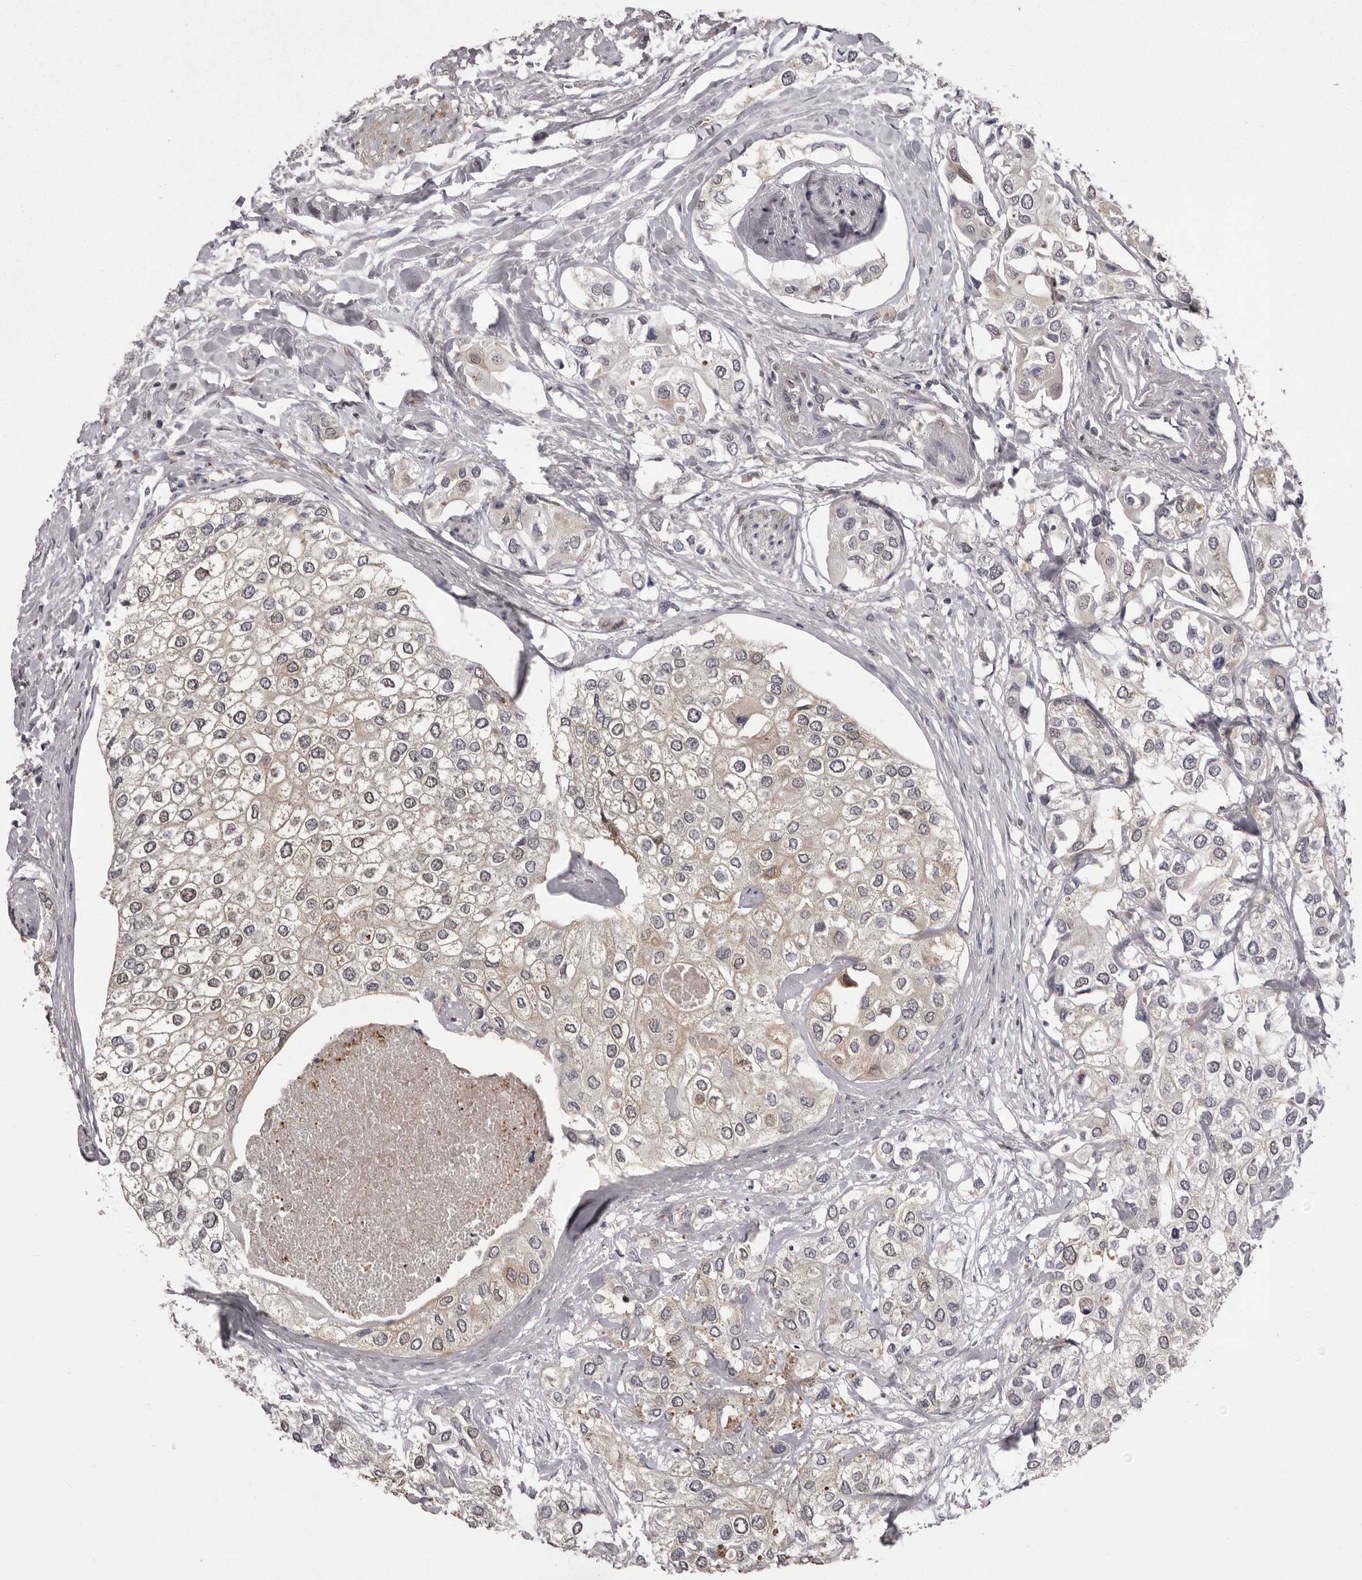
{"staining": {"intensity": "weak", "quantity": "<25%", "location": "cytoplasmic/membranous"}, "tissue": "urothelial cancer", "cell_type": "Tumor cells", "image_type": "cancer", "snomed": [{"axis": "morphology", "description": "Urothelial carcinoma, High grade"}, {"axis": "topography", "description": "Urinary bladder"}], "caption": "DAB immunohistochemical staining of urothelial cancer reveals no significant expression in tumor cells.", "gene": "MDH1", "patient": {"sex": "male", "age": 64}}